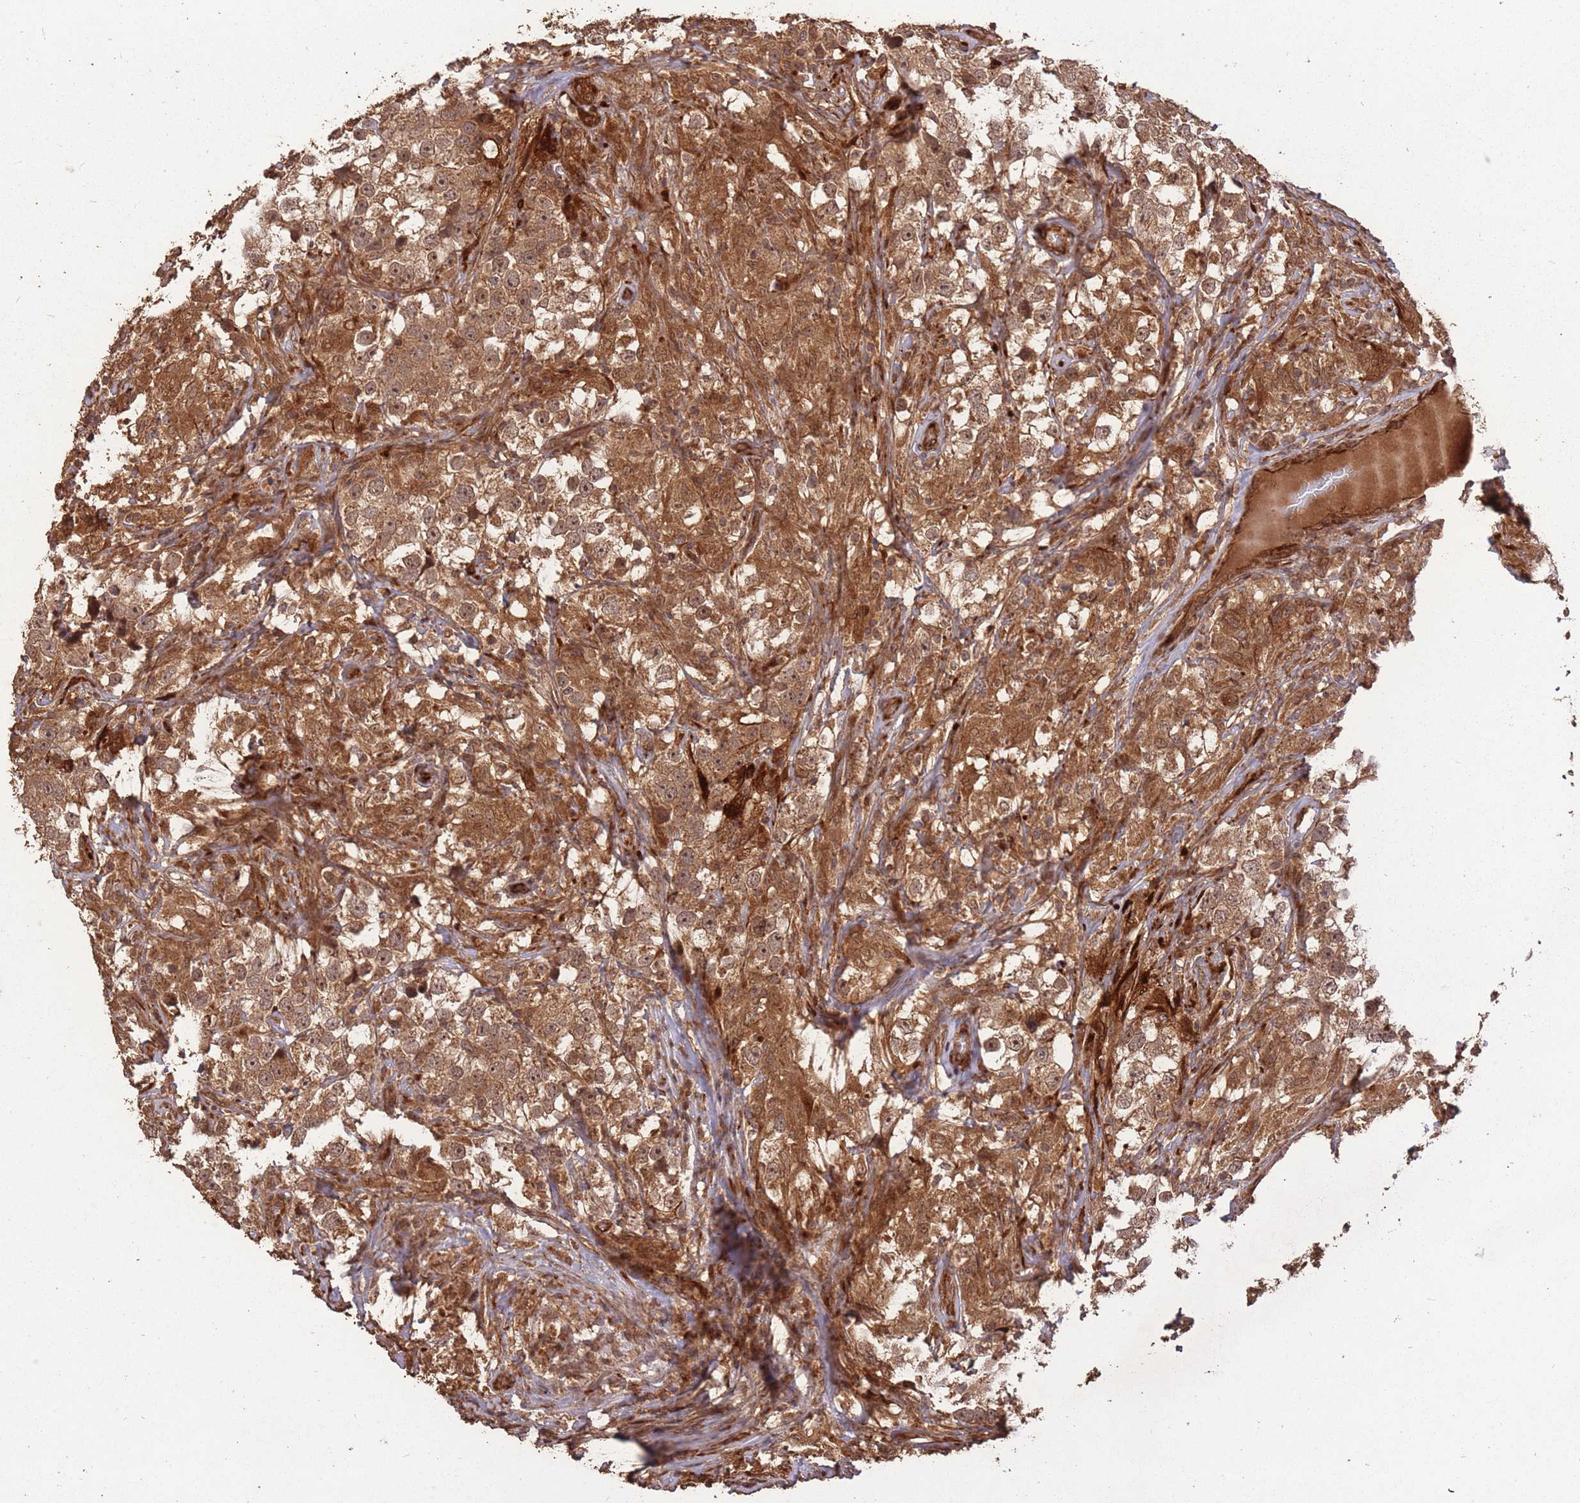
{"staining": {"intensity": "strong", "quantity": ">75%", "location": "cytoplasmic/membranous,nuclear"}, "tissue": "testis cancer", "cell_type": "Tumor cells", "image_type": "cancer", "snomed": [{"axis": "morphology", "description": "Seminoma, NOS"}, {"axis": "topography", "description": "Testis"}], "caption": "Testis cancer stained for a protein displays strong cytoplasmic/membranous and nuclear positivity in tumor cells.", "gene": "ERBB3", "patient": {"sex": "male", "age": 46}}